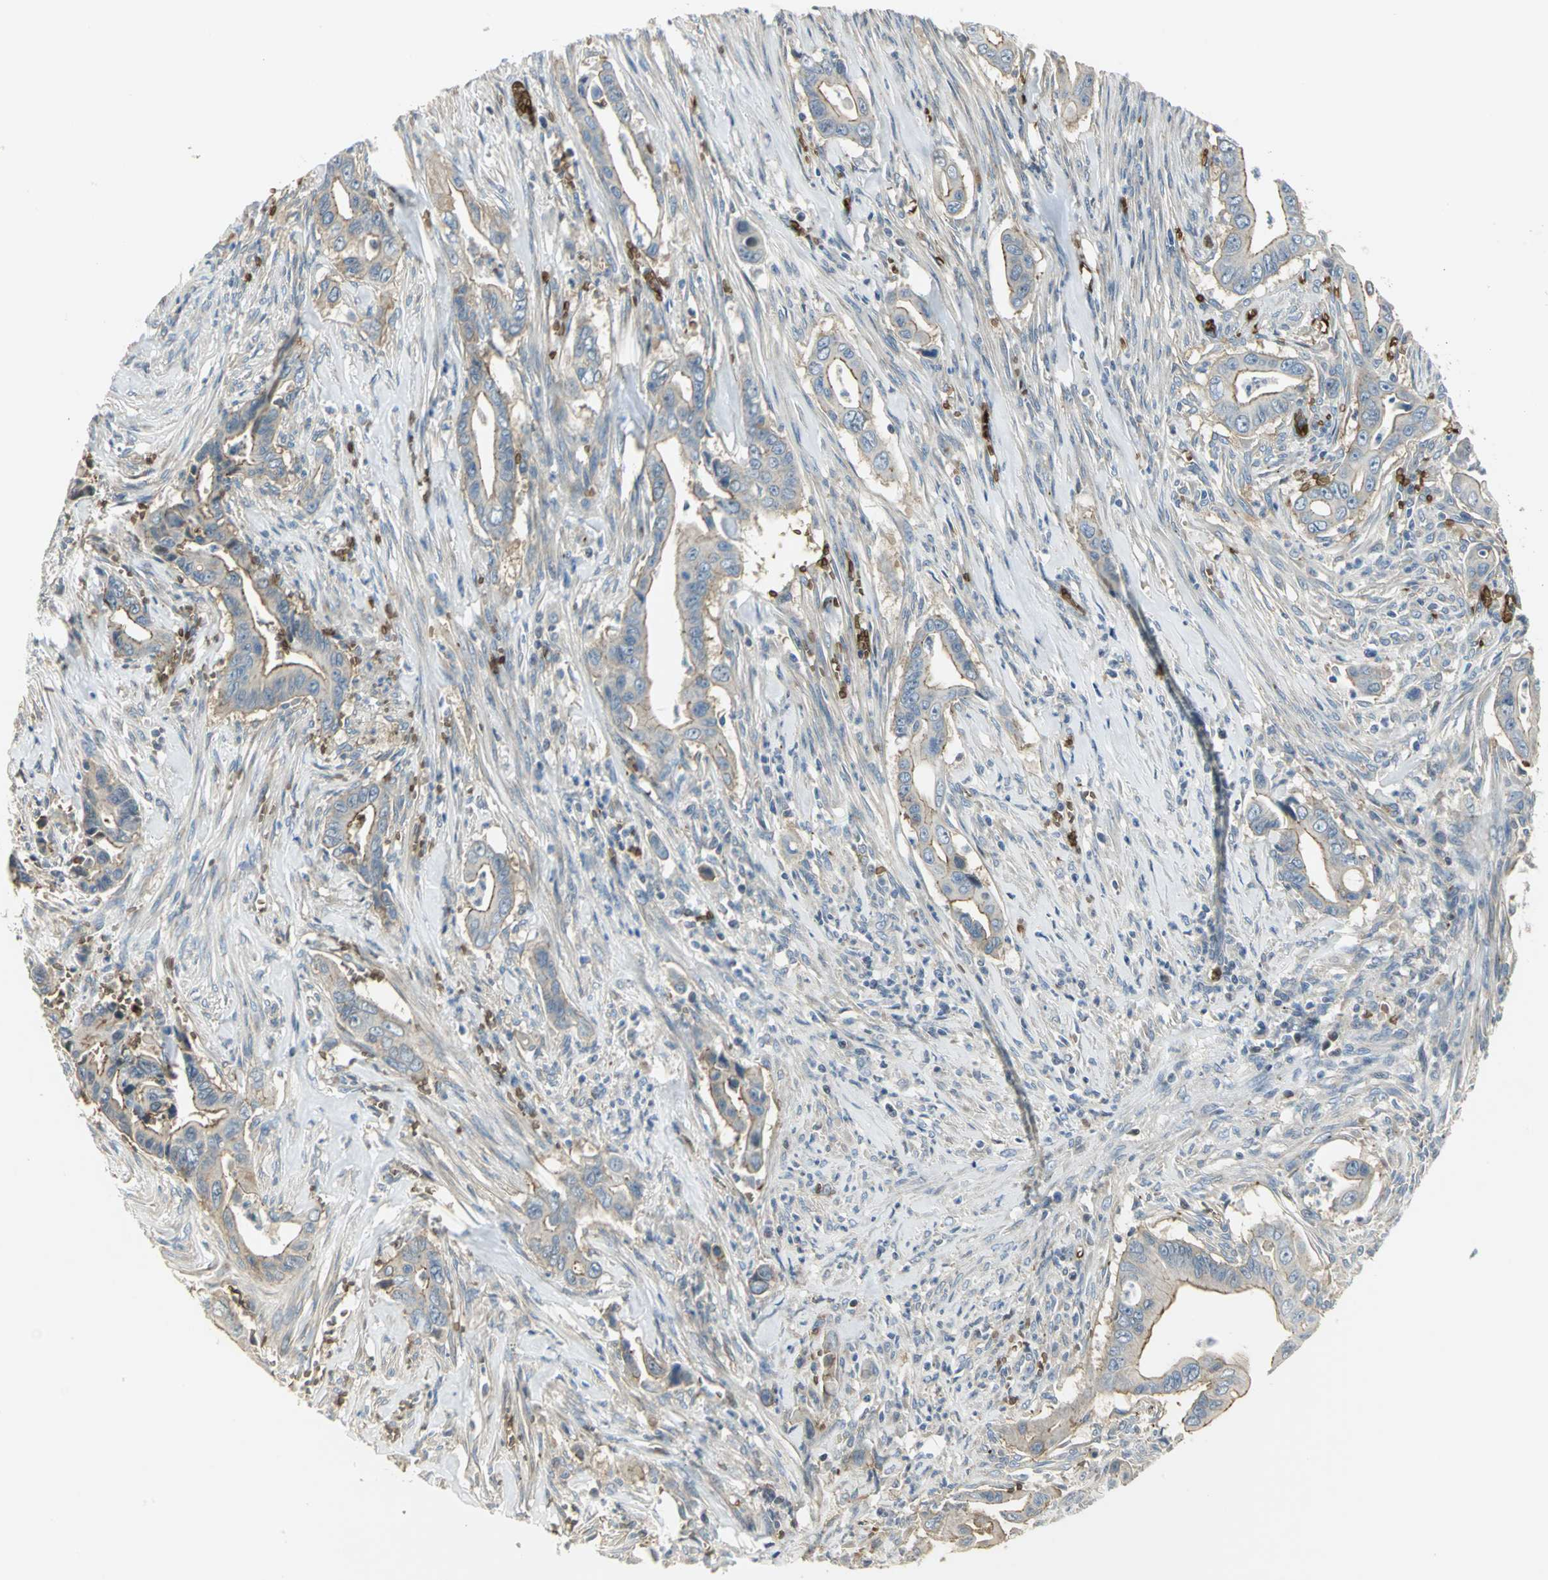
{"staining": {"intensity": "moderate", "quantity": ">75%", "location": "cytoplasmic/membranous"}, "tissue": "pancreatic cancer", "cell_type": "Tumor cells", "image_type": "cancer", "snomed": [{"axis": "morphology", "description": "Adenocarcinoma, NOS"}, {"axis": "topography", "description": "Pancreas"}], "caption": "Immunohistochemistry (IHC) of human pancreatic cancer reveals medium levels of moderate cytoplasmic/membranous positivity in about >75% of tumor cells. The staining was performed using DAB, with brown indicating positive protein expression. Nuclei are stained blue with hematoxylin.", "gene": "ANK1", "patient": {"sex": "male", "age": 59}}